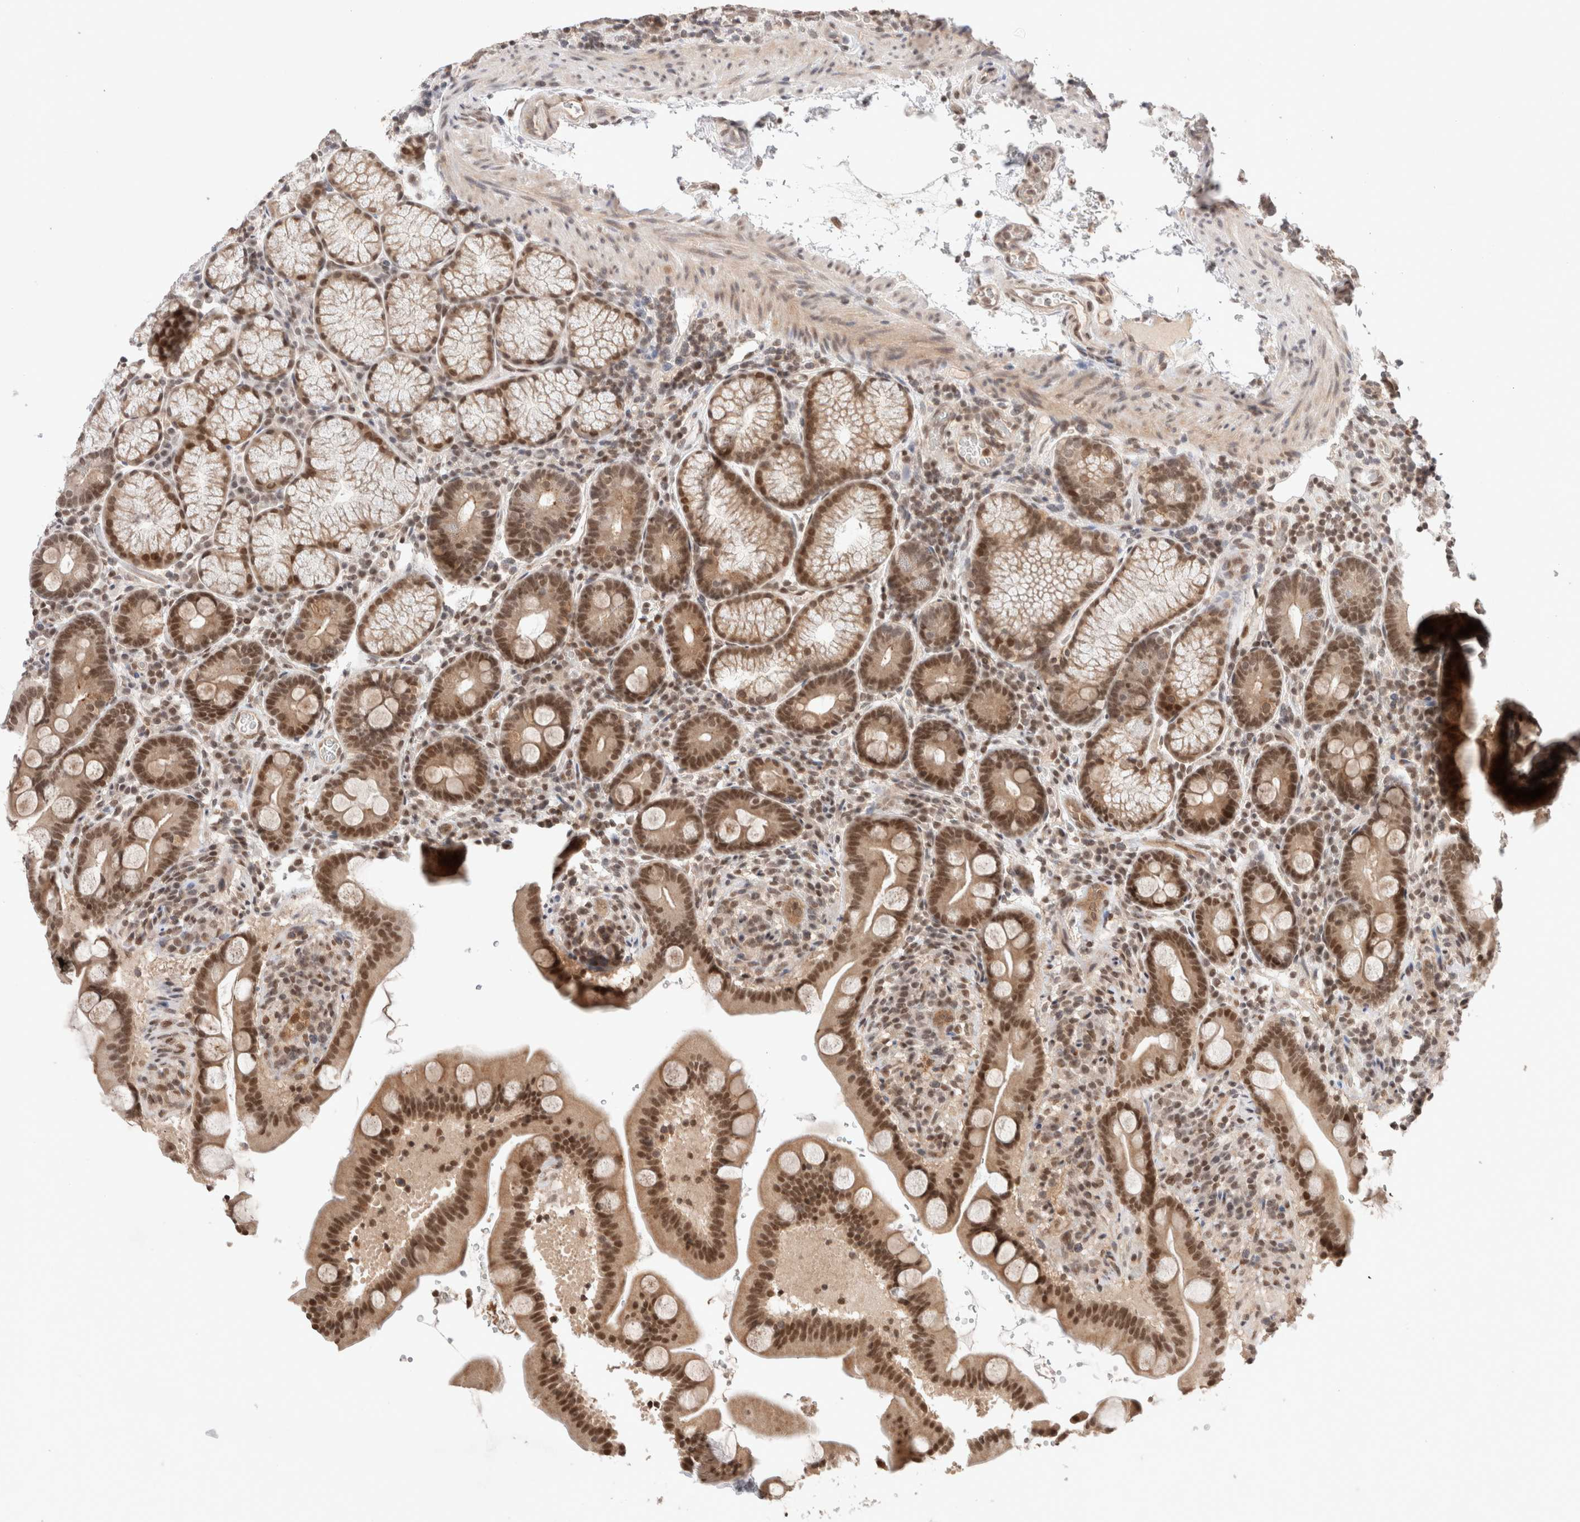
{"staining": {"intensity": "moderate", "quantity": ">75%", "location": "nuclear"}, "tissue": "duodenum", "cell_type": "Glandular cells", "image_type": "normal", "snomed": [{"axis": "morphology", "description": "Normal tissue, NOS"}, {"axis": "topography", "description": "Duodenum"}], "caption": "Human duodenum stained with a brown dye shows moderate nuclear positive positivity in about >75% of glandular cells.", "gene": "GATAD2A", "patient": {"sex": "male", "age": 54}}